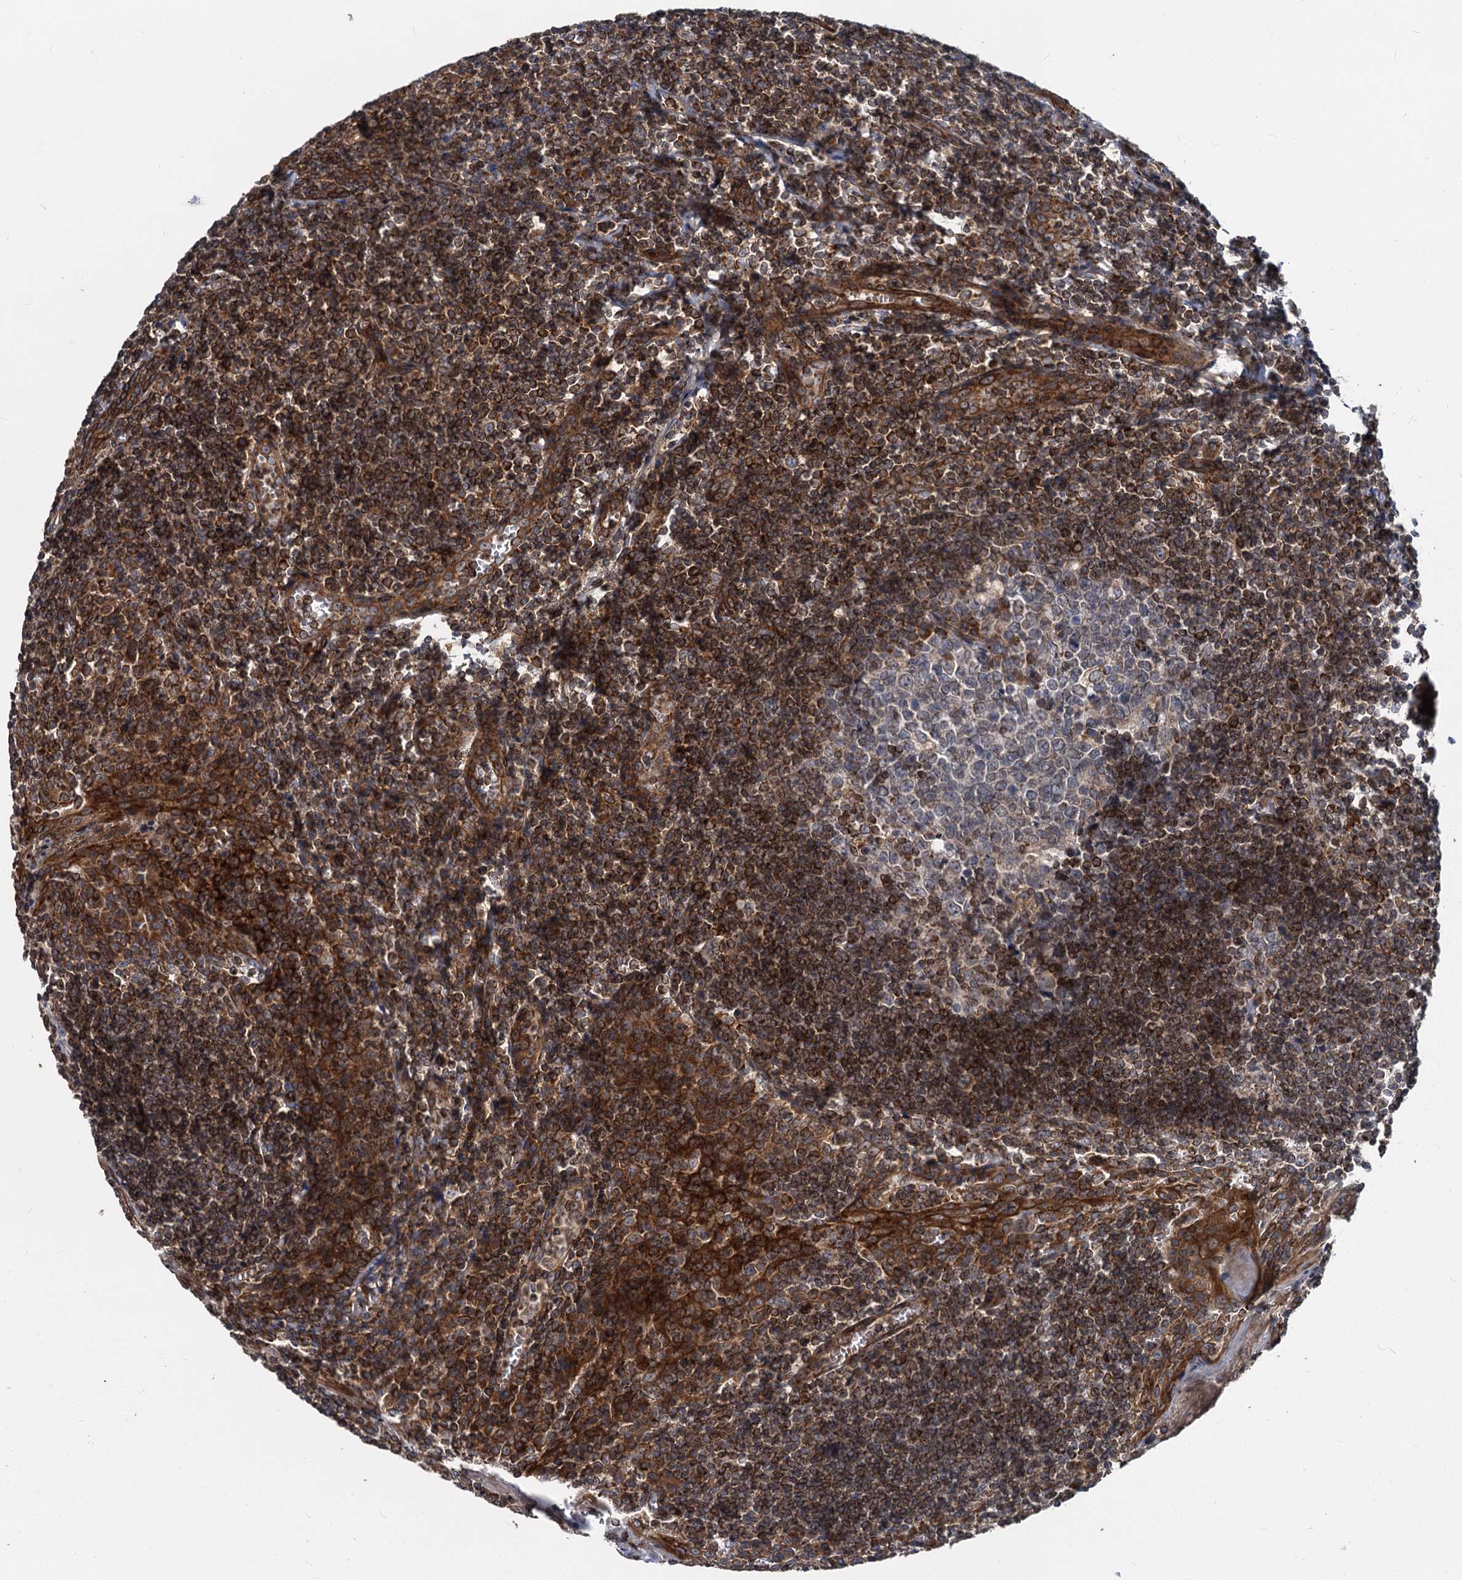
{"staining": {"intensity": "moderate", "quantity": "<25%", "location": "cytoplasmic/membranous"}, "tissue": "tonsil", "cell_type": "Germinal center cells", "image_type": "normal", "snomed": [{"axis": "morphology", "description": "Normal tissue, NOS"}, {"axis": "topography", "description": "Tonsil"}], "caption": "A high-resolution image shows IHC staining of unremarkable tonsil, which exhibits moderate cytoplasmic/membranous staining in approximately <25% of germinal center cells. (Stains: DAB (3,3'-diaminobenzidine) in brown, nuclei in blue, Microscopy: brightfield microscopy at high magnification).", "gene": "STIM1", "patient": {"sex": "male", "age": 27}}